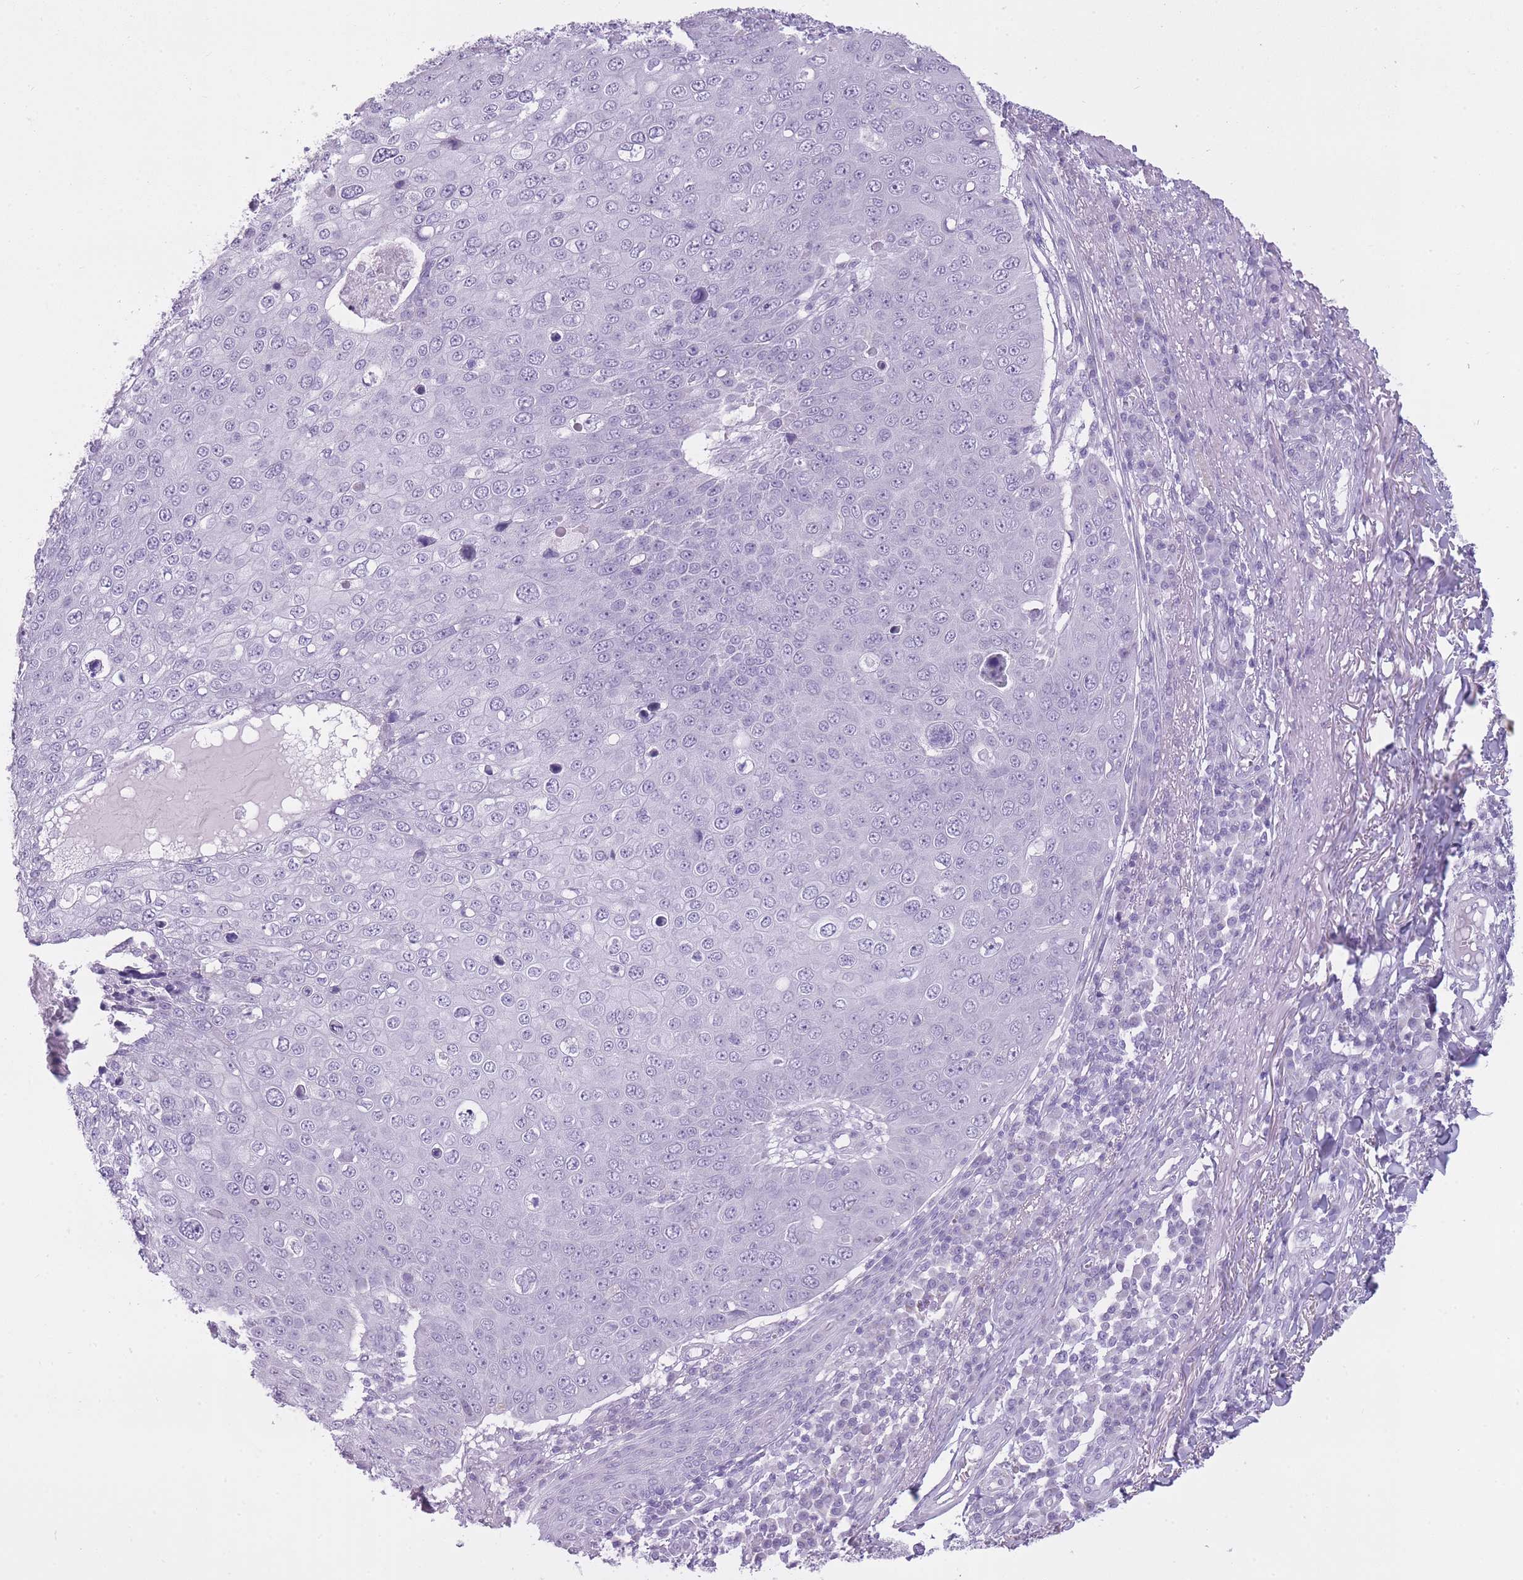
{"staining": {"intensity": "negative", "quantity": "none", "location": "none"}, "tissue": "skin cancer", "cell_type": "Tumor cells", "image_type": "cancer", "snomed": [{"axis": "morphology", "description": "Squamous cell carcinoma, NOS"}, {"axis": "topography", "description": "Skin"}], "caption": "The IHC image has no significant staining in tumor cells of skin cancer (squamous cell carcinoma) tissue.", "gene": "GOLGA6D", "patient": {"sex": "male", "age": 71}}